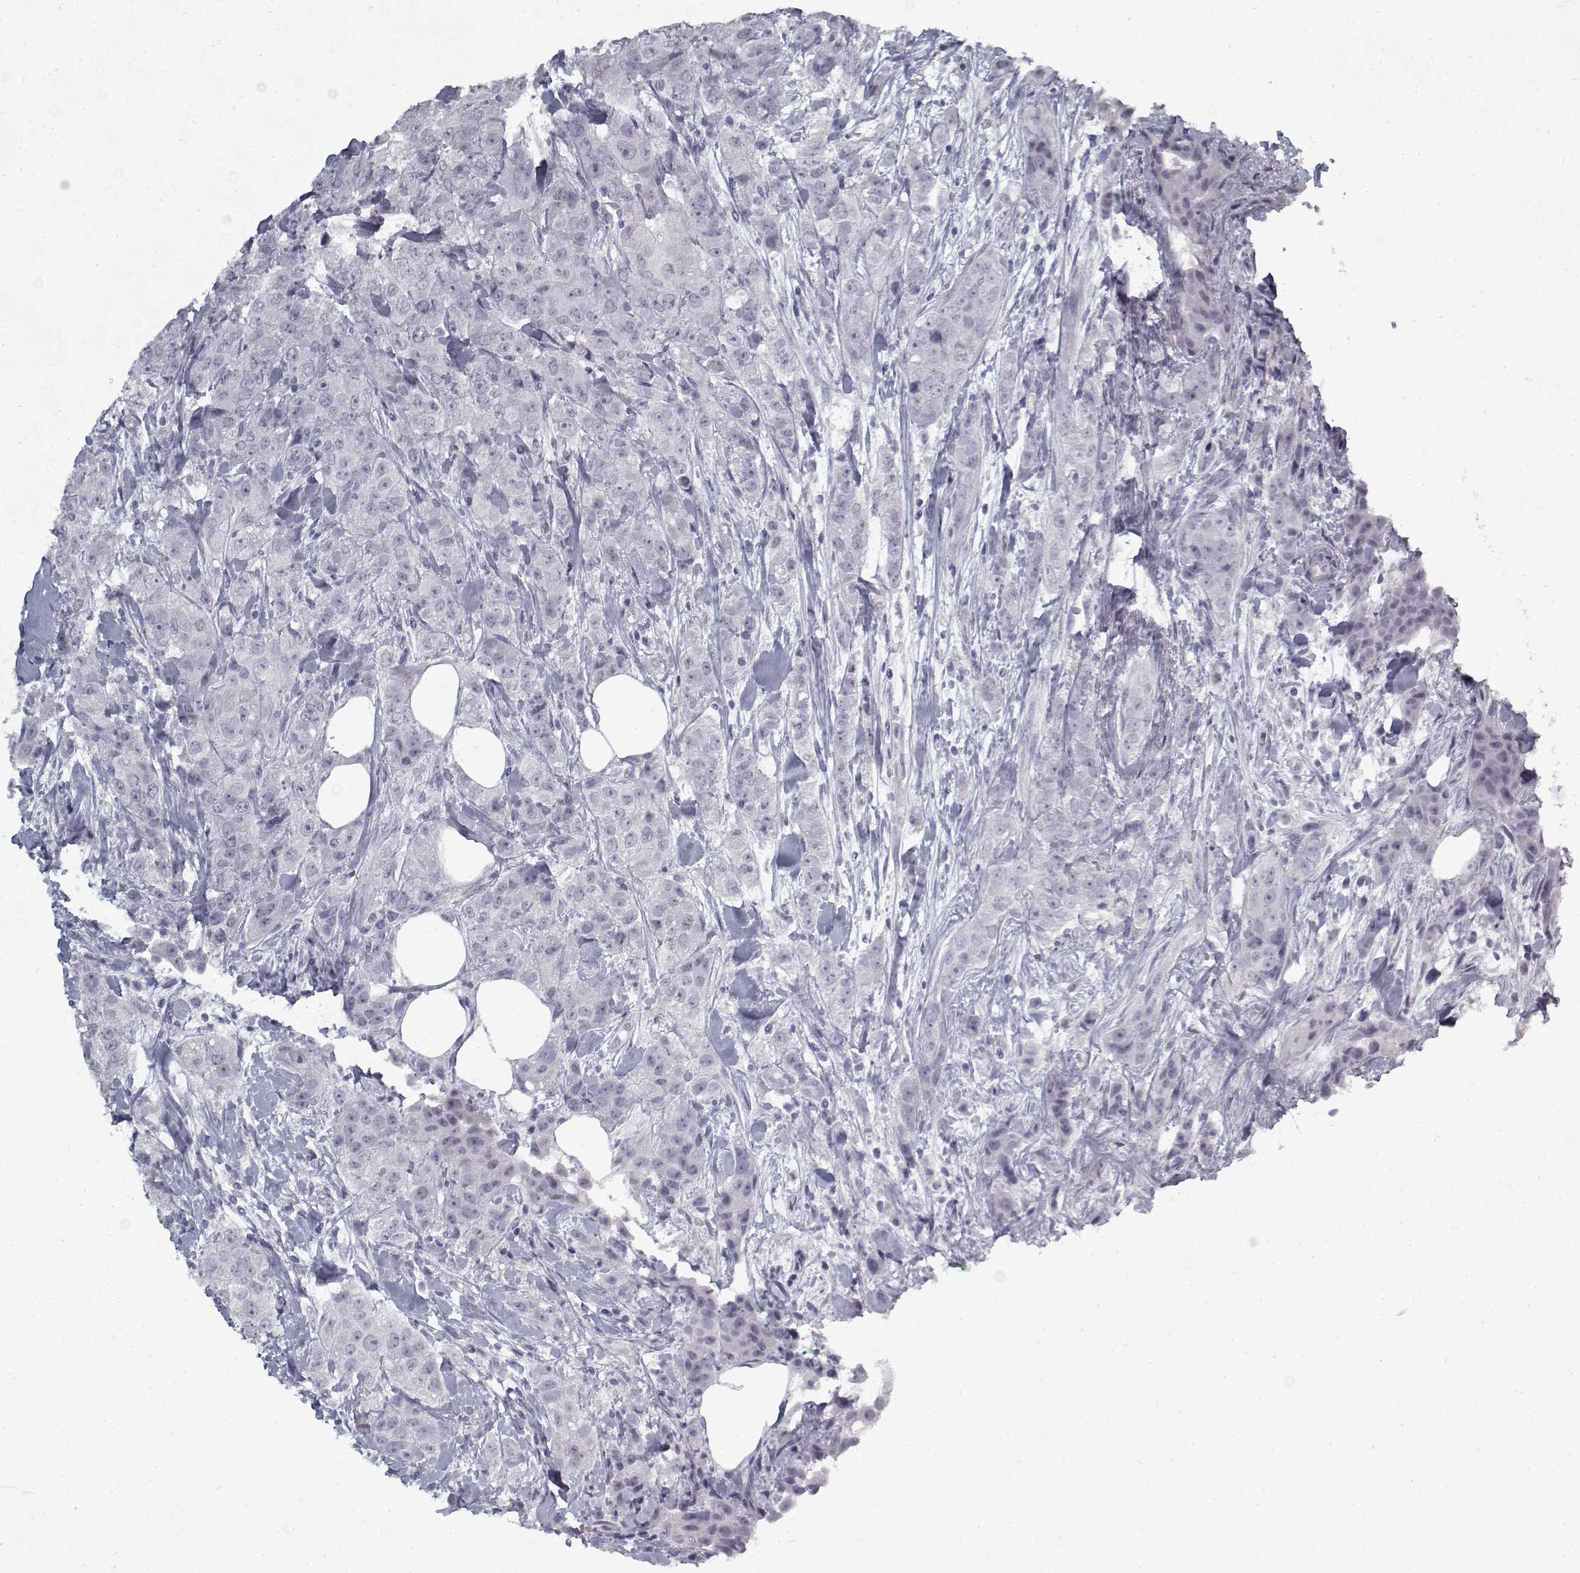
{"staining": {"intensity": "negative", "quantity": "none", "location": "none"}, "tissue": "breast cancer", "cell_type": "Tumor cells", "image_type": "cancer", "snomed": [{"axis": "morphology", "description": "Duct carcinoma"}, {"axis": "topography", "description": "Breast"}], "caption": "DAB immunohistochemical staining of human breast cancer (intraductal carcinoma) displays no significant positivity in tumor cells. (DAB (3,3'-diaminobenzidine) immunohistochemistry visualized using brightfield microscopy, high magnification).", "gene": "RNF32", "patient": {"sex": "female", "age": 43}}